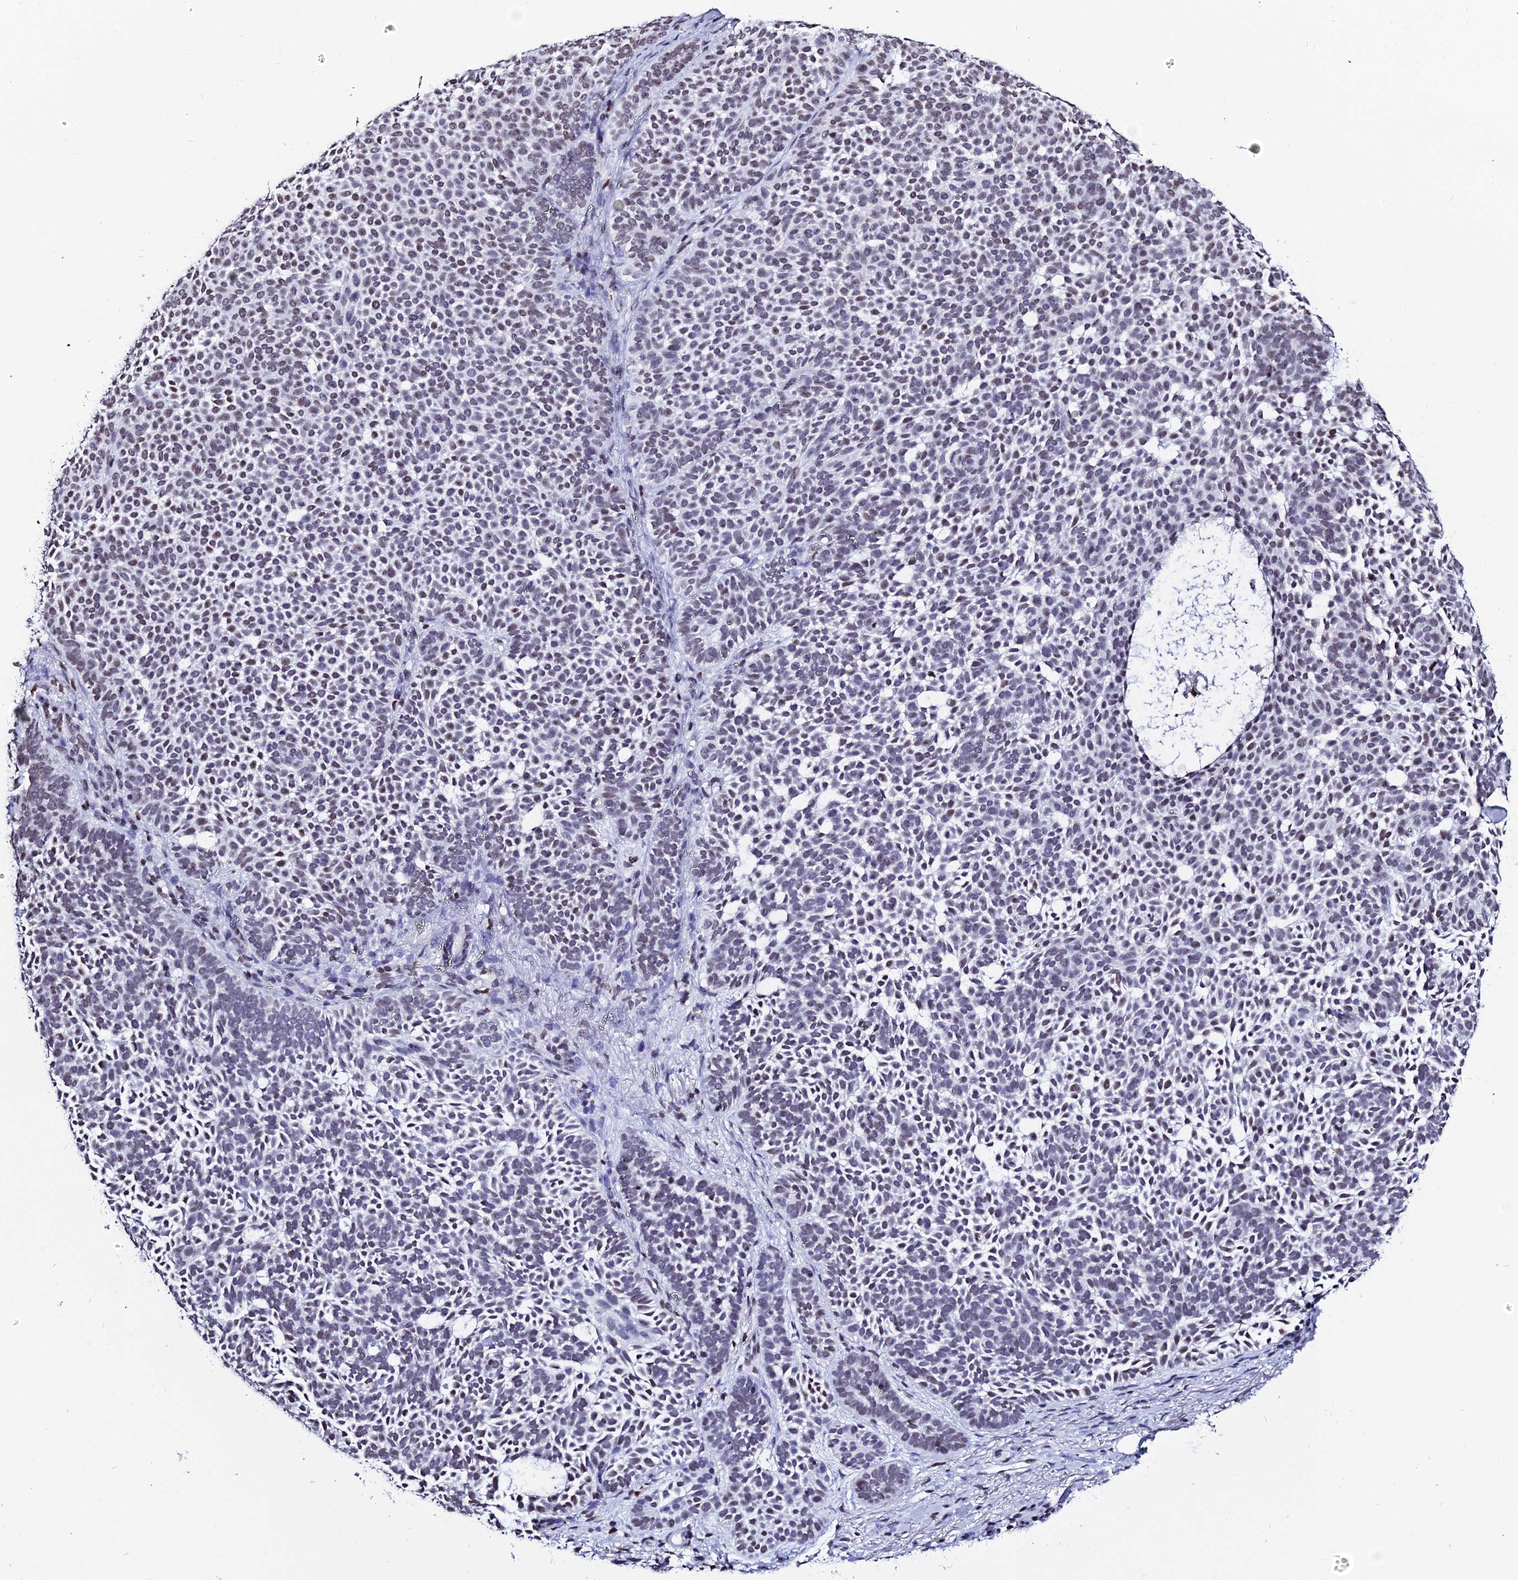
{"staining": {"intensity": "weak", "quantity": "25%-75%", "location": "nuclear"}, "tissue": "skin cancer", "cell_type": "Tumor cells", "image_type": "cancer", "snomed": [{"axis": "morphology", "description": "Basal cell carcinoma"}, {"axis": "topography", "description": "Skin"}], "caption": "Approximately 25%-75% of tumor cells in skin cancer reveal weak nuclear protein staining as visualized by brown immunohistochemical staining.", "gene": "MACROH2A2", "patient": {"sex": "female", "age": 77}}